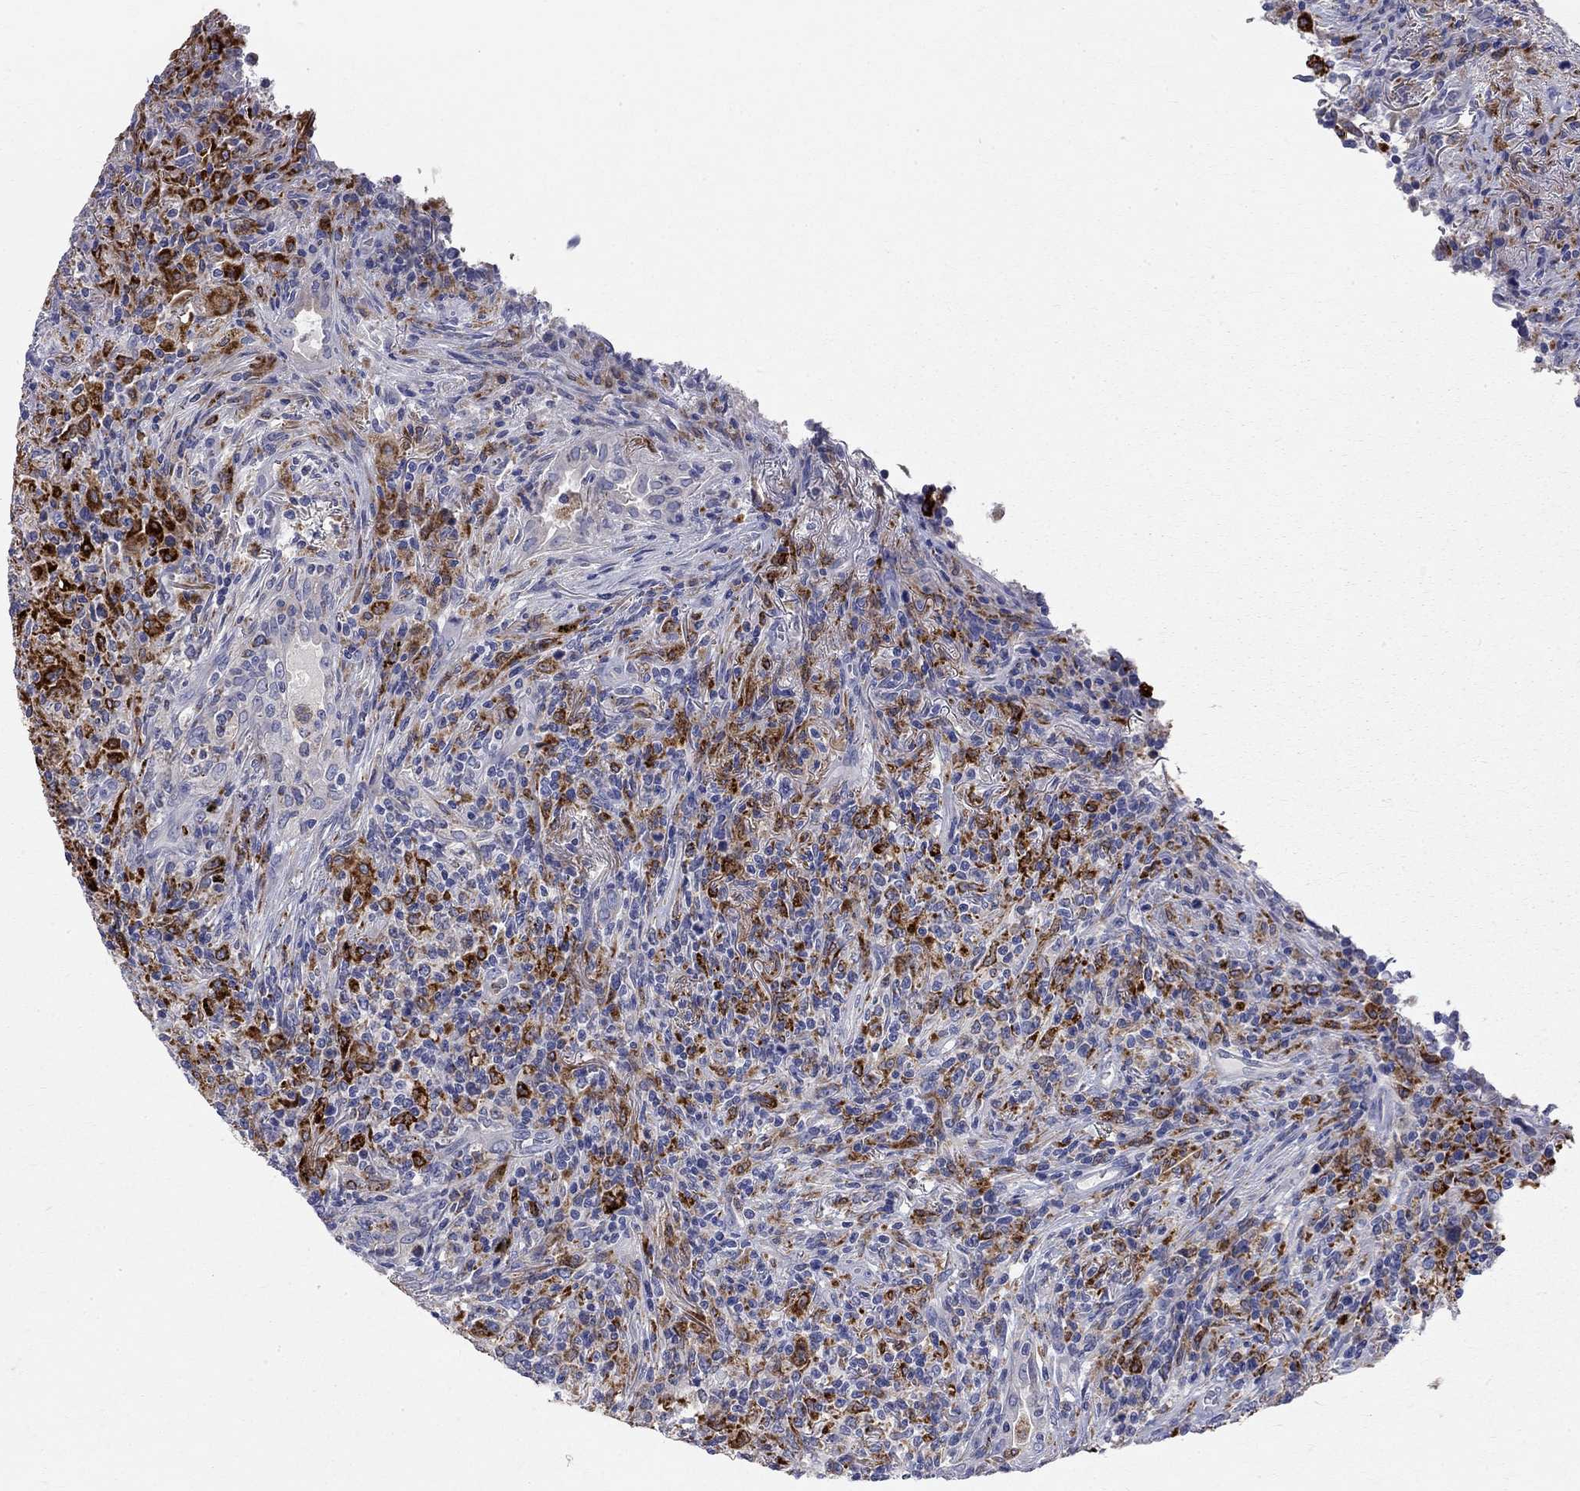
{"staining": {"intensity": "strong", "quantity": "25%-75%", "location": "cytoplasmic/membranous"}, "tissue": "lymphoma", "cell_type": "Tumor cells", "image_type": "cancer", "snomed": [{"axis": "morphology", "description": "Malignant lymphoma, non-Hodgkin's type, High grade"}, {"axis": "topography", "description": "Lung"}], "caption": "Tumor cells reveal high levels of strong cytoplasmic/membranous expression in approximately 25%-75% of cells in malignant lymphoma, non-Hodgkin's type (high-grade).", "gene": "ACSL1", "patient": {"sex": "male", "age": 79}}